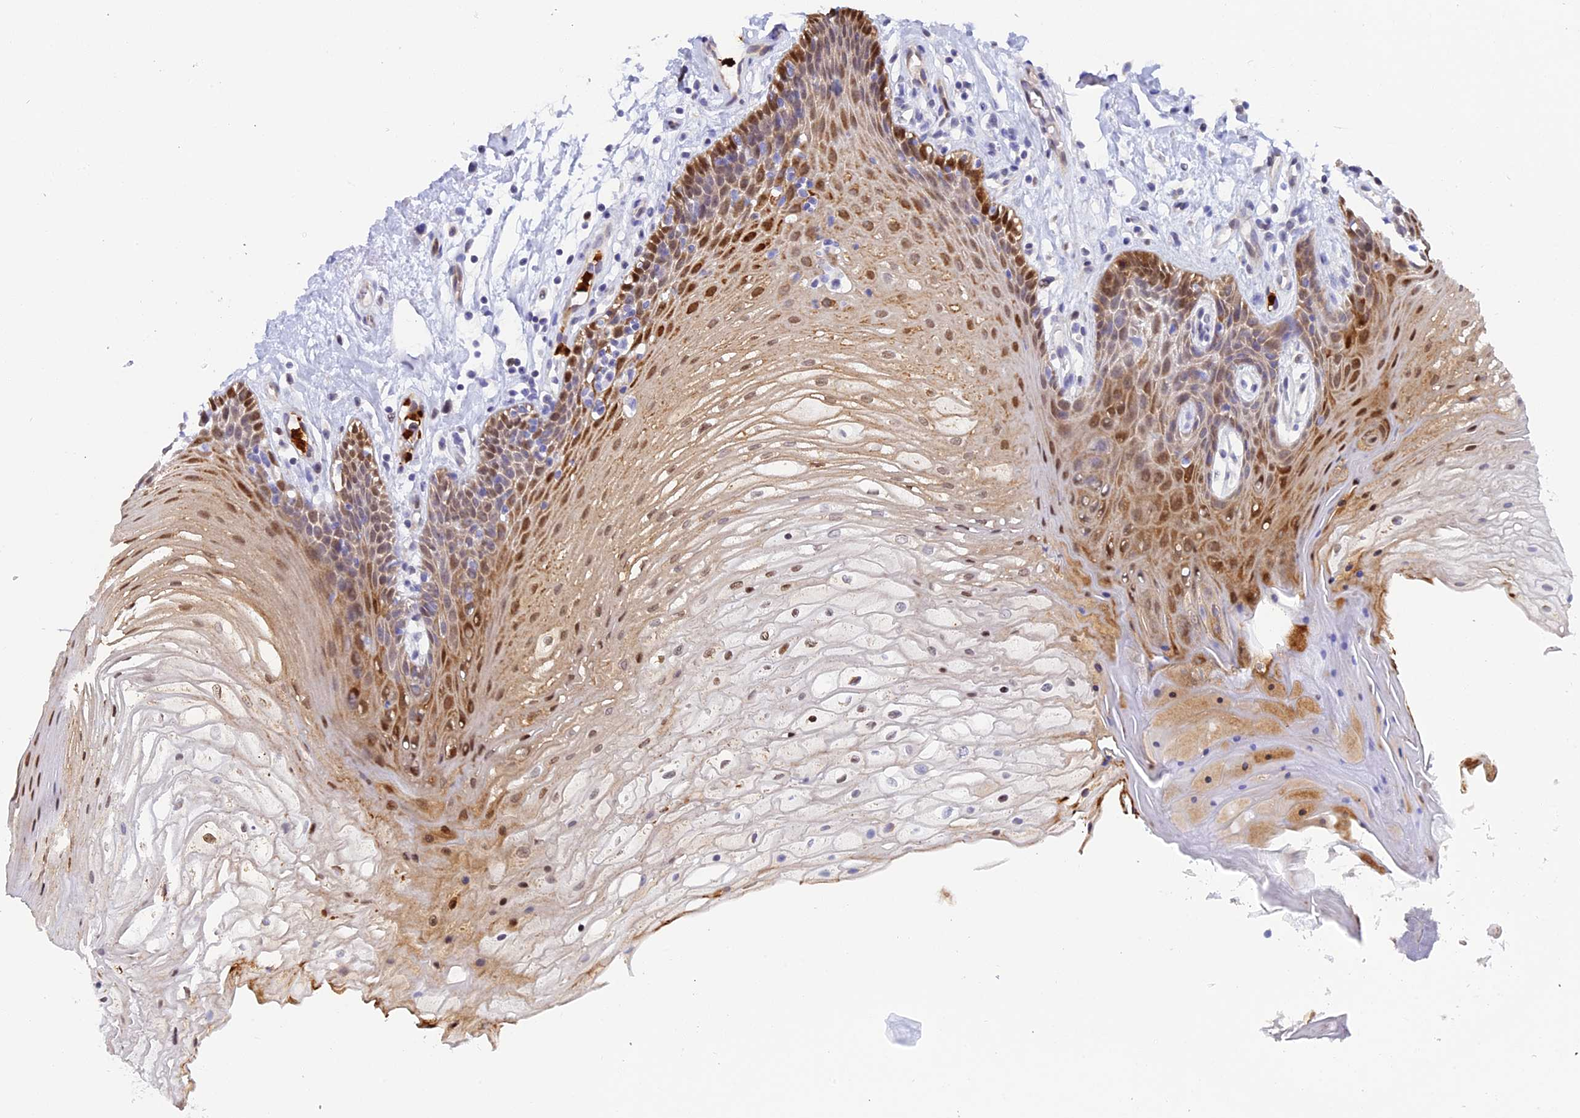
{"staining": {"intensity": "moderate", "quantity": "25%-75%", "location": "cytoplasmic/membranous,nuclear"}, "tissue": "oral mucosa", "cell_type": "Squamous epithelial cells", "image_type": "normal", "snomed": [{"axis": "morphology", "description": "Normal tissue, NOS"}, {"axis": "topography", "description": "Oral tissue"}], "caption": "Immunohistochemical staining of normal human oral mucosa demonstrates moderate cytoplasmic/membranous,nuclear protein staining in approximately 25%-75% of squamous epithelial cells. The staining was performed using DAB, with brown indicating positive protein expression. Nuclei are stained blue with hematoxylin.", "gene": "SLC26A1", "patient": {"sex": "female", "age": 80}}